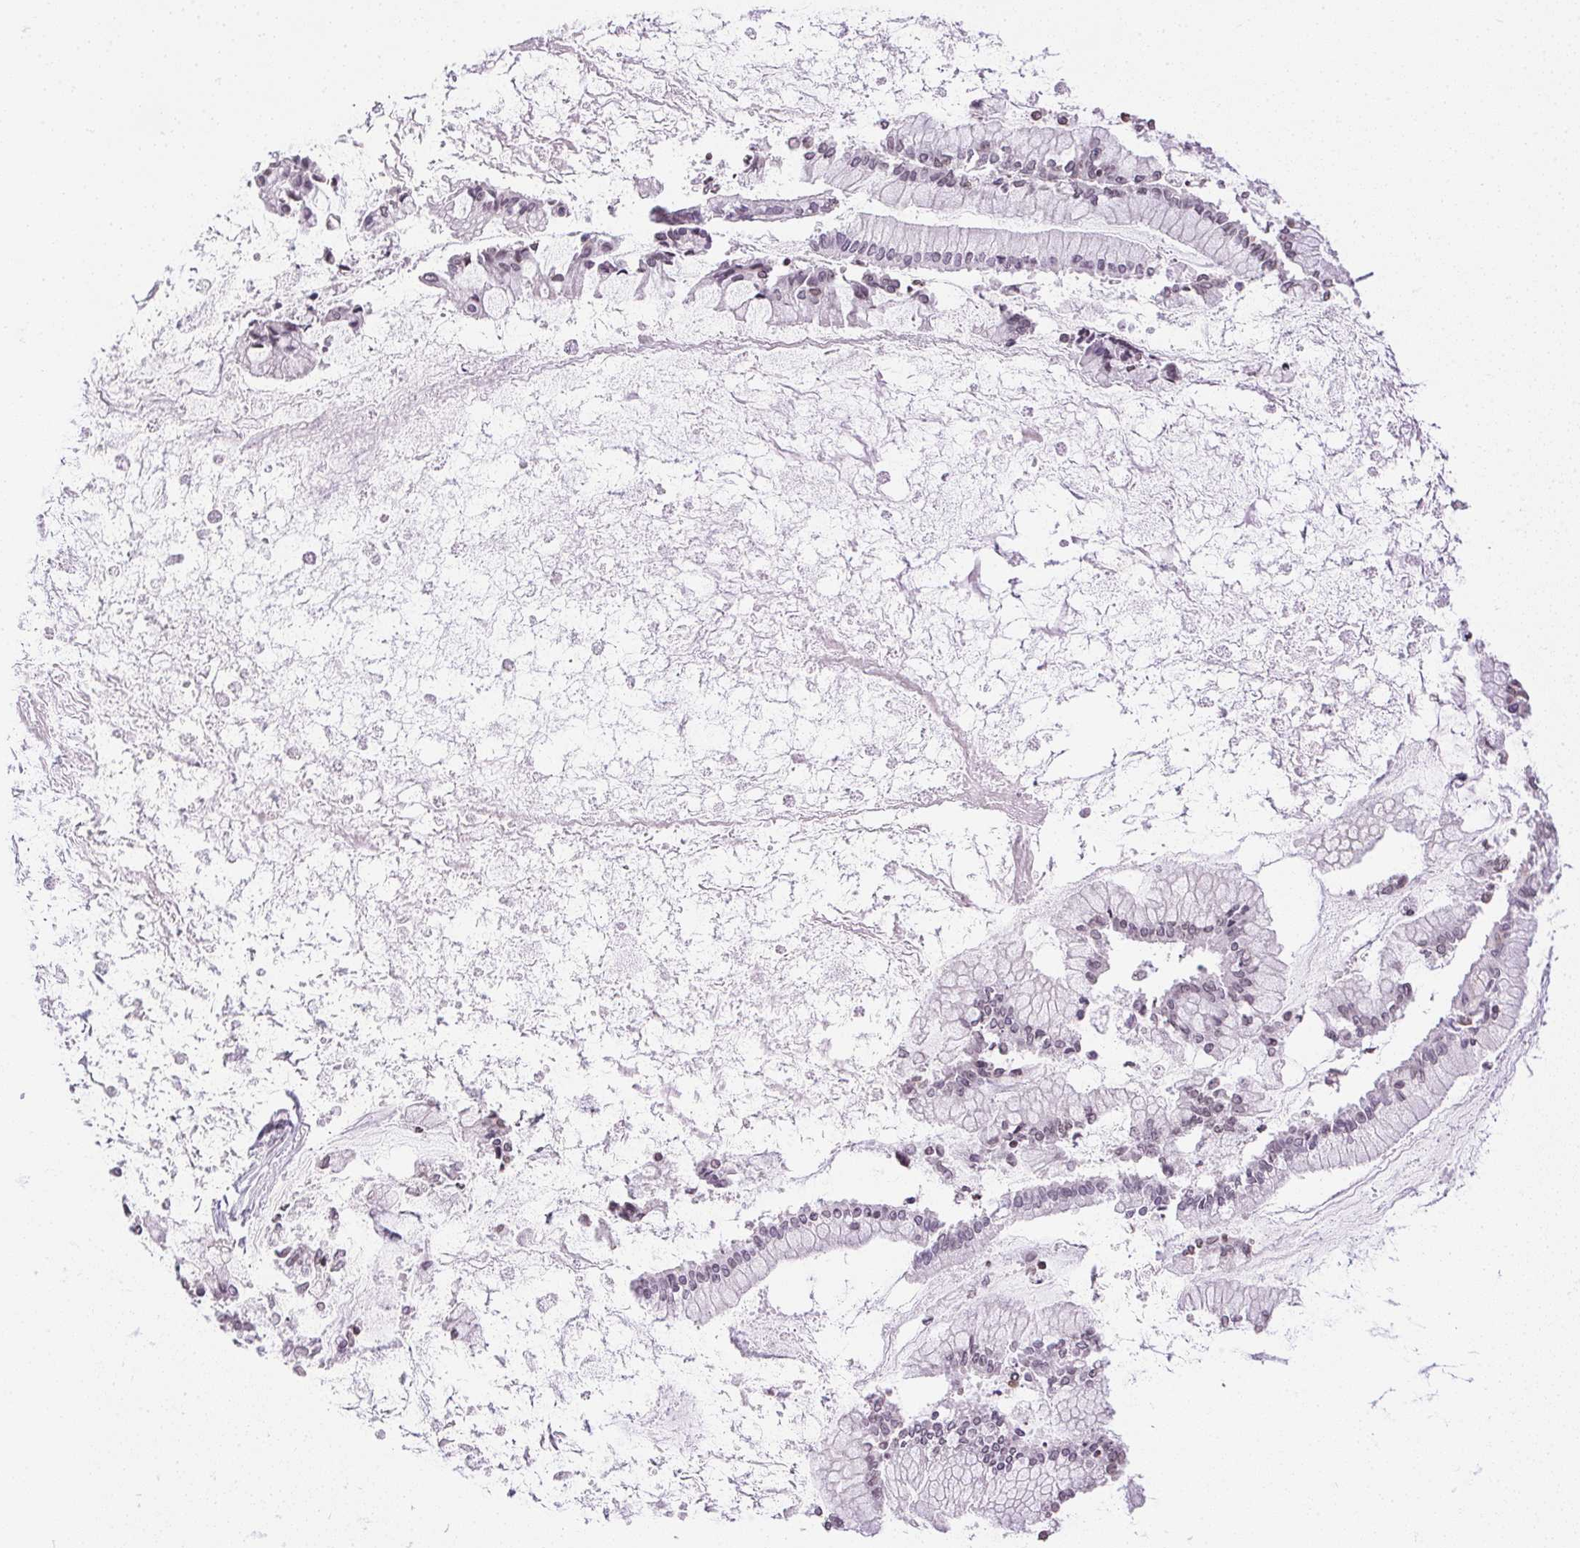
{"staining": {"intensity": "weak", "quantity": "<25%", "location": "nuclear"}, "tissue": "ovarian cancer", "cell_type": "Tumor cells", "image_type": "cancer", "snomed": [{"axis": "morphology", "description": "Cystadenocarcinoma, mucinous, NOS"}, {"axis": "topography", "description": "Ovary"}], "caption": "IHC of ovarian cancer (mucinous cystadenocarcinoma) reveals no staining in tumor cells.", "gene": "PRL", "patient": {"sex": "female", "age": 67}}